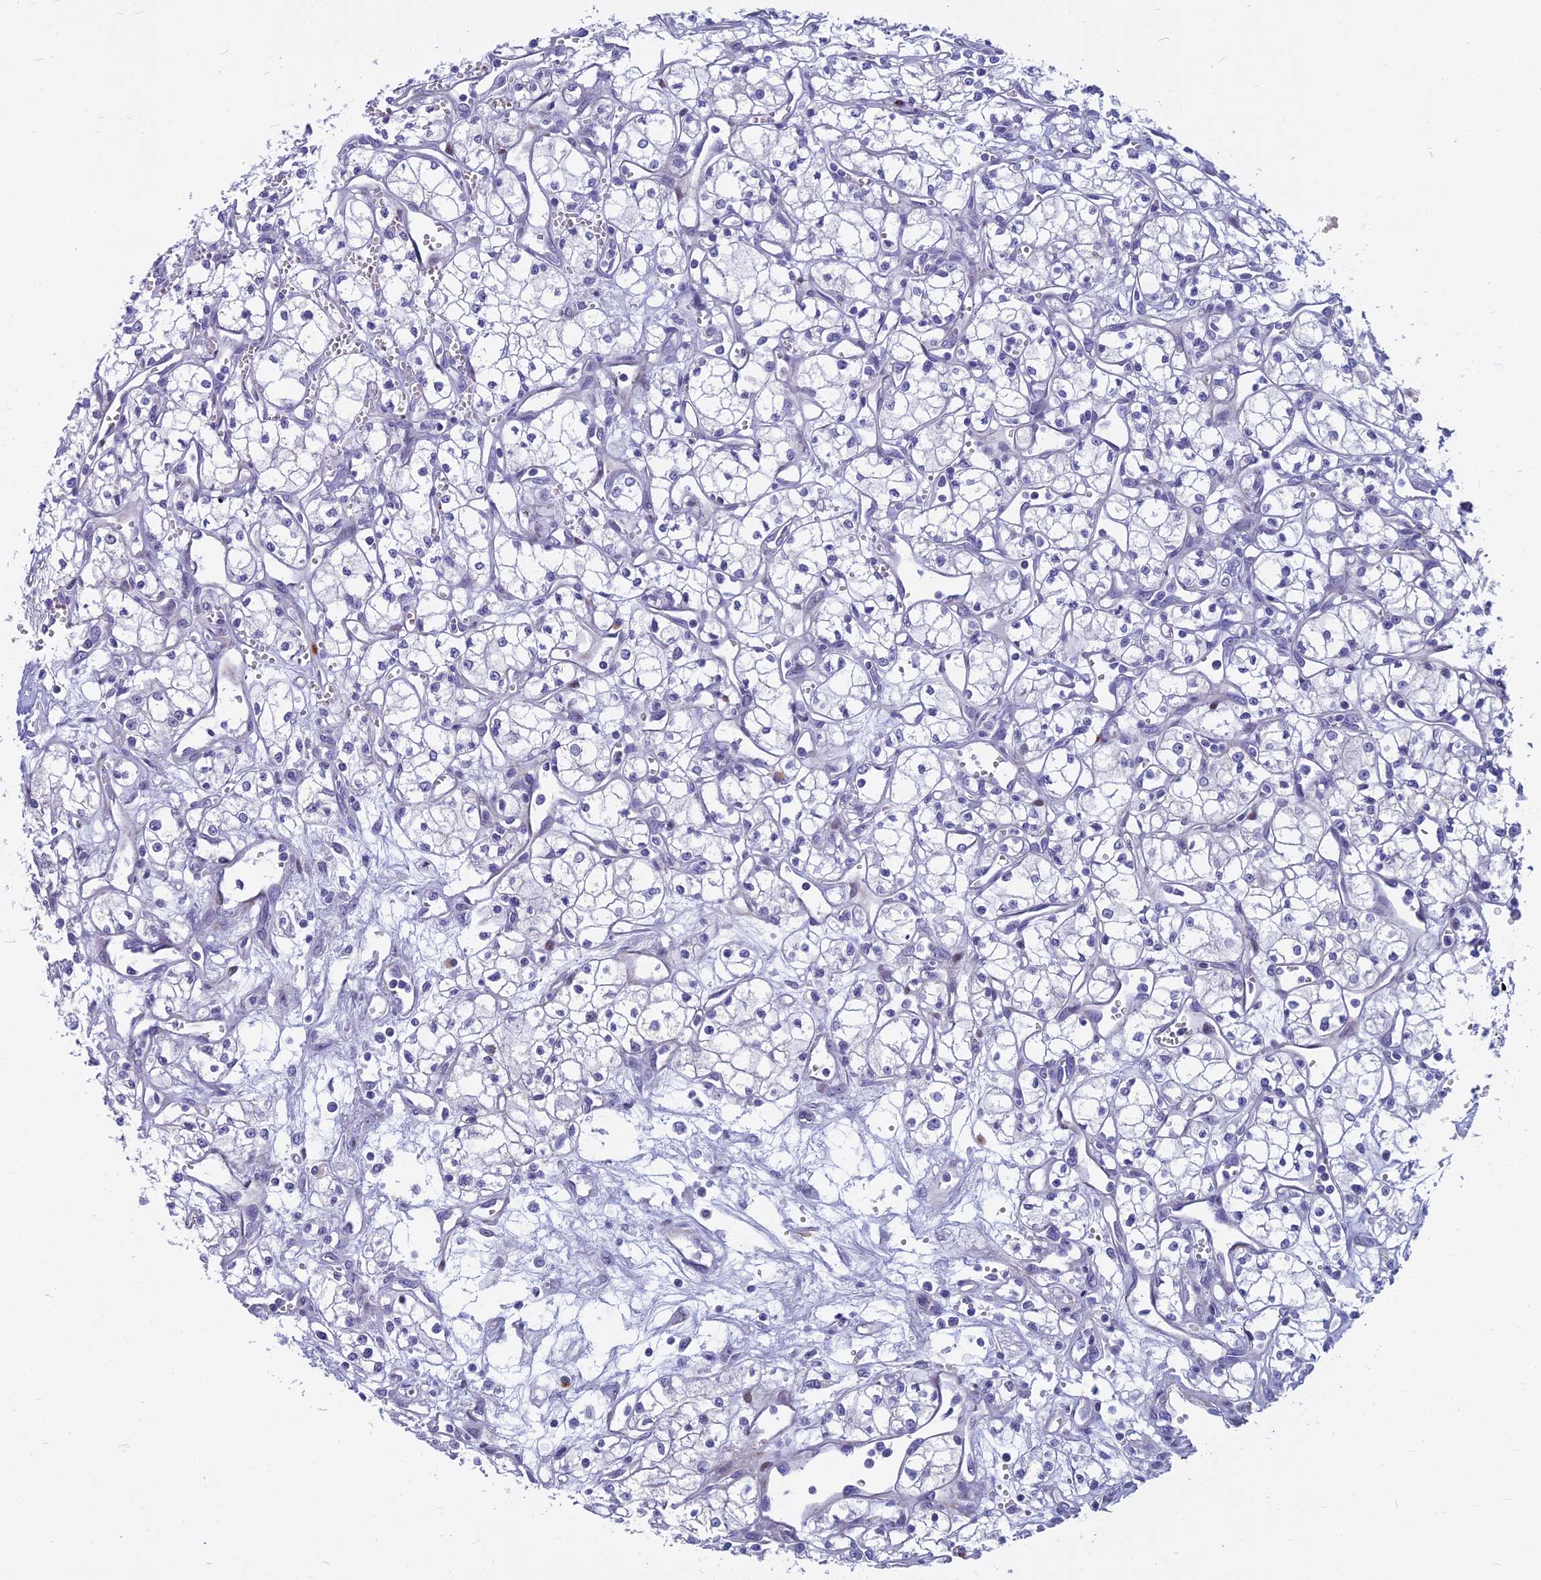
{"staining": {"intensity": "negative", "quantity": "none", "location": "none"}, "tissue": "renal cancer", "cell_type": "Tumor cells", "image_type": "cancer", "snomed": [{"axis": "morphology", "description": "Adenocarcinoma, NOS"}, {"axis": "topography", "description": "Kidney"}], "caption": "Immunohistochemistry (IHC) histopathology image of neoplastic tissue: human renal adenocarcinoma stained with DAB displays no significant protein expression in tumor cells.", "gene": "MYBPC2", "patient": {"sex": "male", "age": 59}}